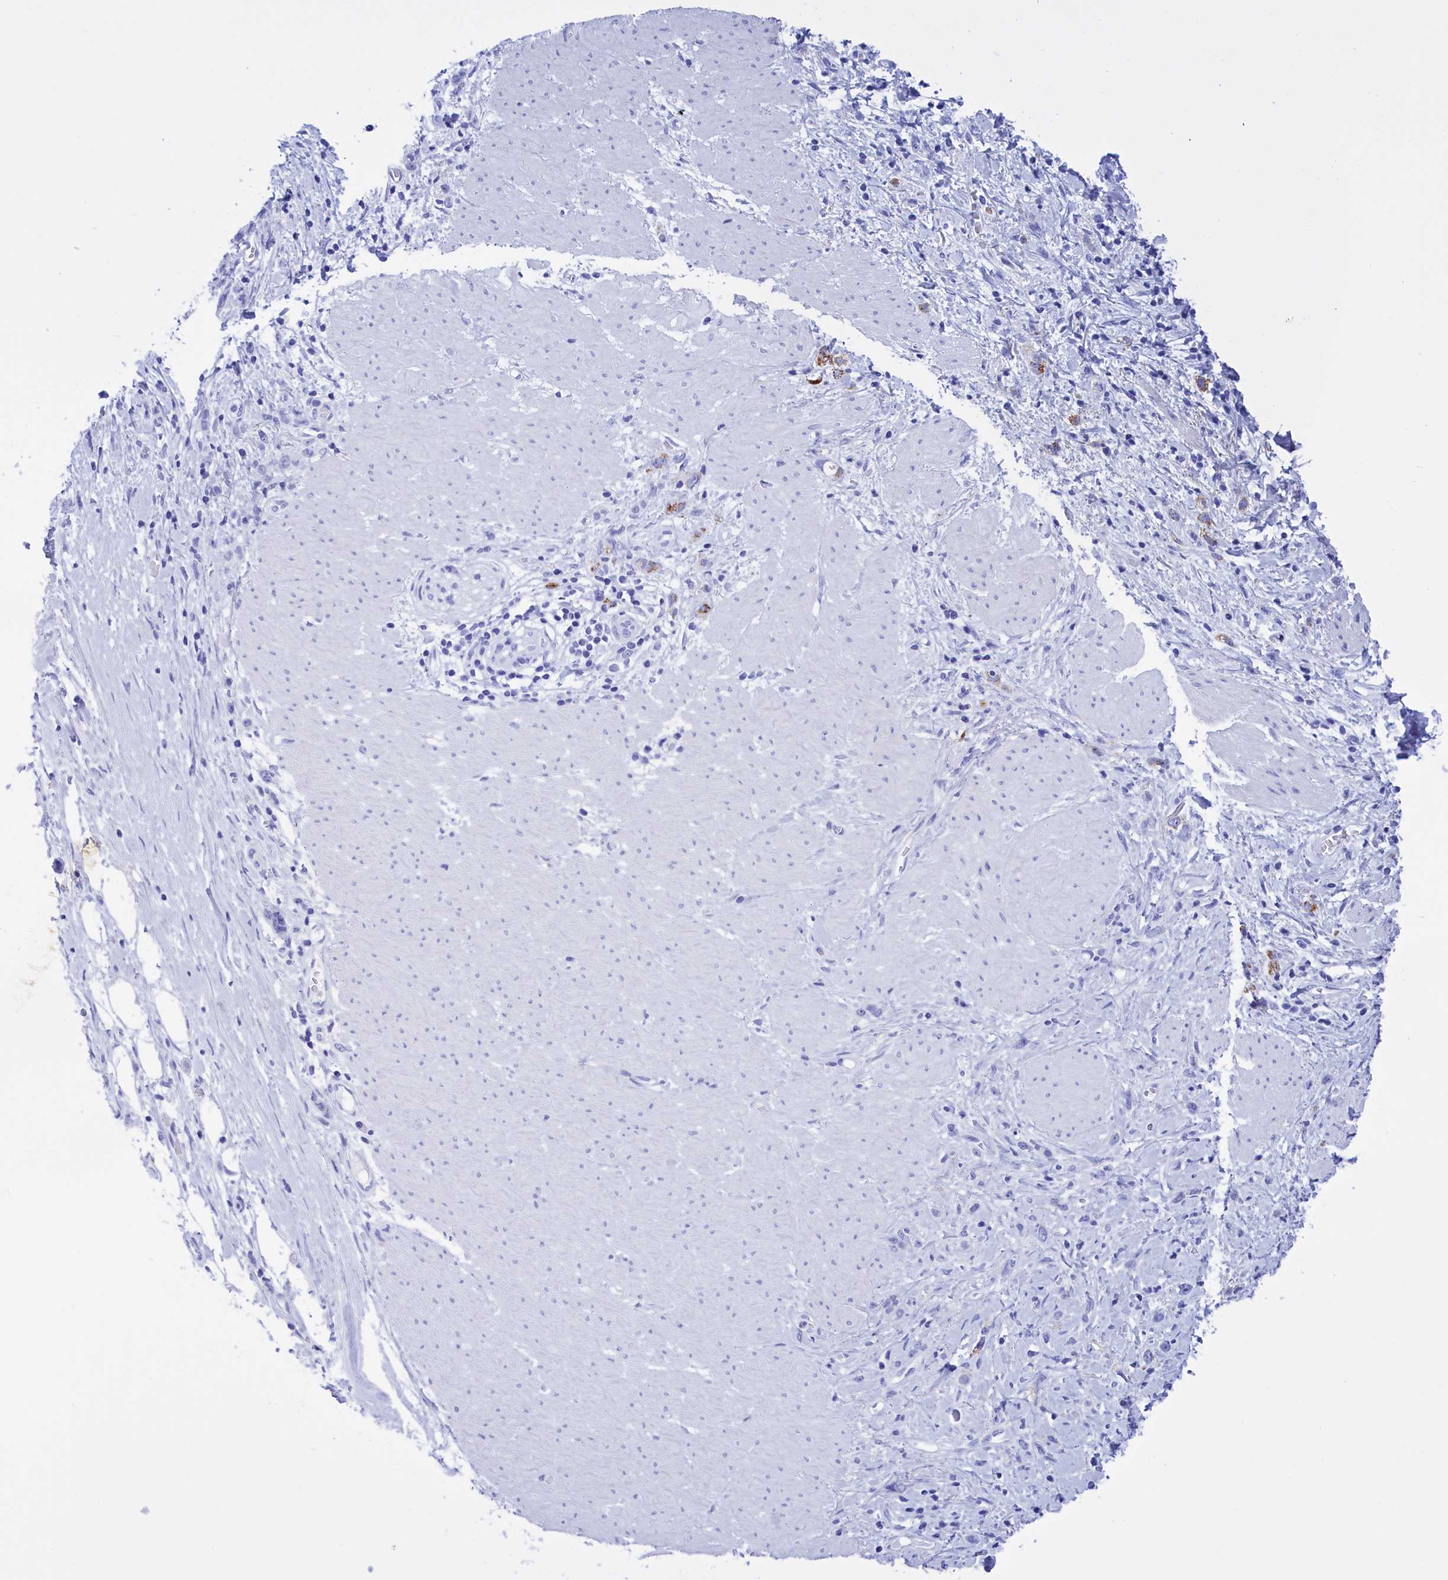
{"staining": {"intensity": "negative", "quantity": "none", "location": "none"}, "tissue": "stomach cancer", "cell_type": "Tumor cells", "image_type": "cancer", "snomed": [{"axis": "morphology", "description": "Adenocarcinoma, NOS"}, {"axis": "topography", "description": "Stomach"}], "caption": "IHC micrograph of human stomach cancer stained for a protein (brown), which reveals no staining in tumor cells.", "gene": "BRI3", "patient": {"sex": "female", "age": 76}}